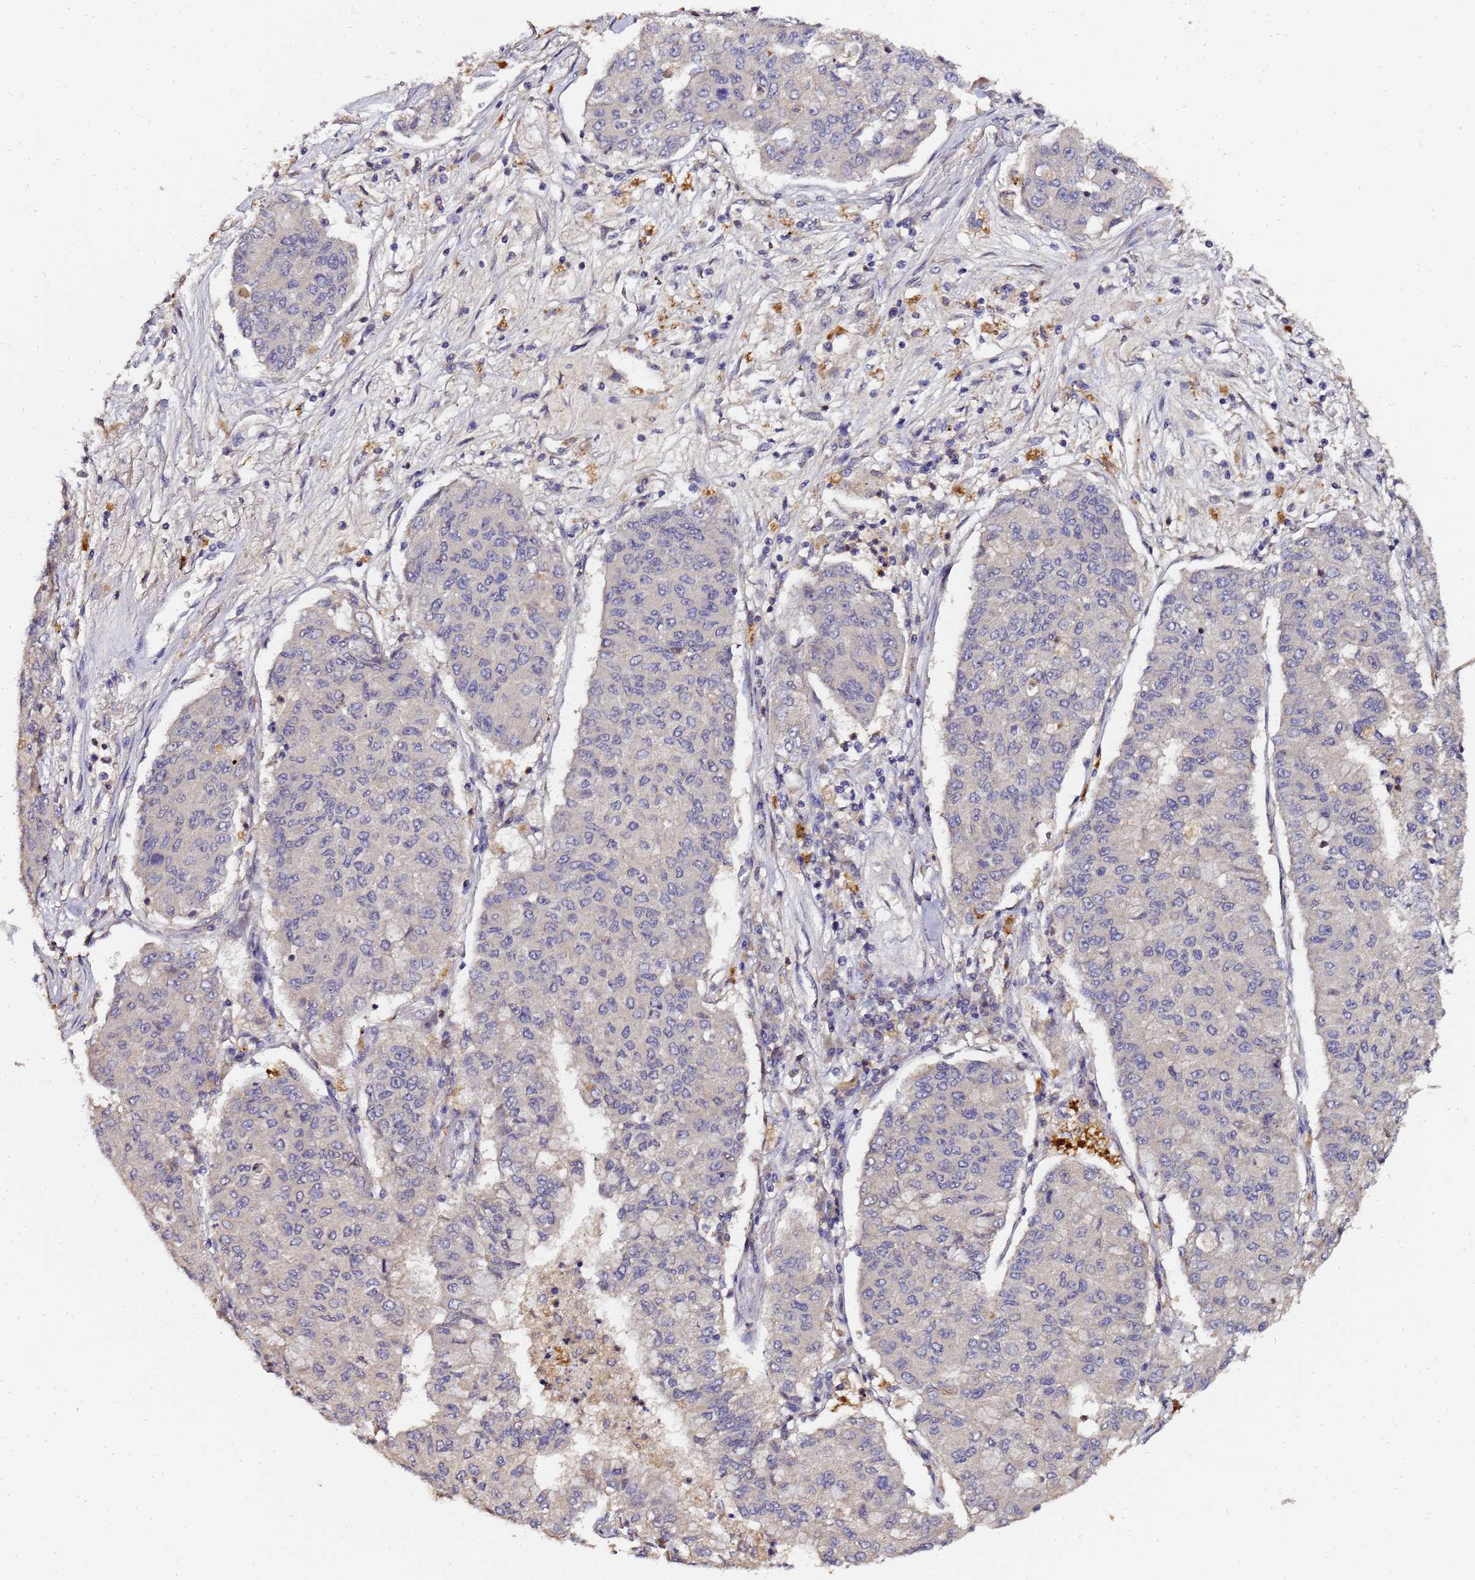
{"staining": {"intensity": "weak", "quantity": "<25%", "location": "cytoplasmic/membranous"}, "tissue": "lung cancer", "cell_type": "Tumor cells", "image_type": "cancer", "snomed": [{"axis": "morphology", "description": "Squamous cell carcinoma, NOS"}, {"axis": "topography", "description": "Lung"}], "caption": "High power microscopy photomicrograph of an immunohistochemistry (IHC) micrograph of lung cancer, revealing no significant expression in tumor cells.", "gene": "LGI4", "patient": {"sex": "male", "age": 74}}